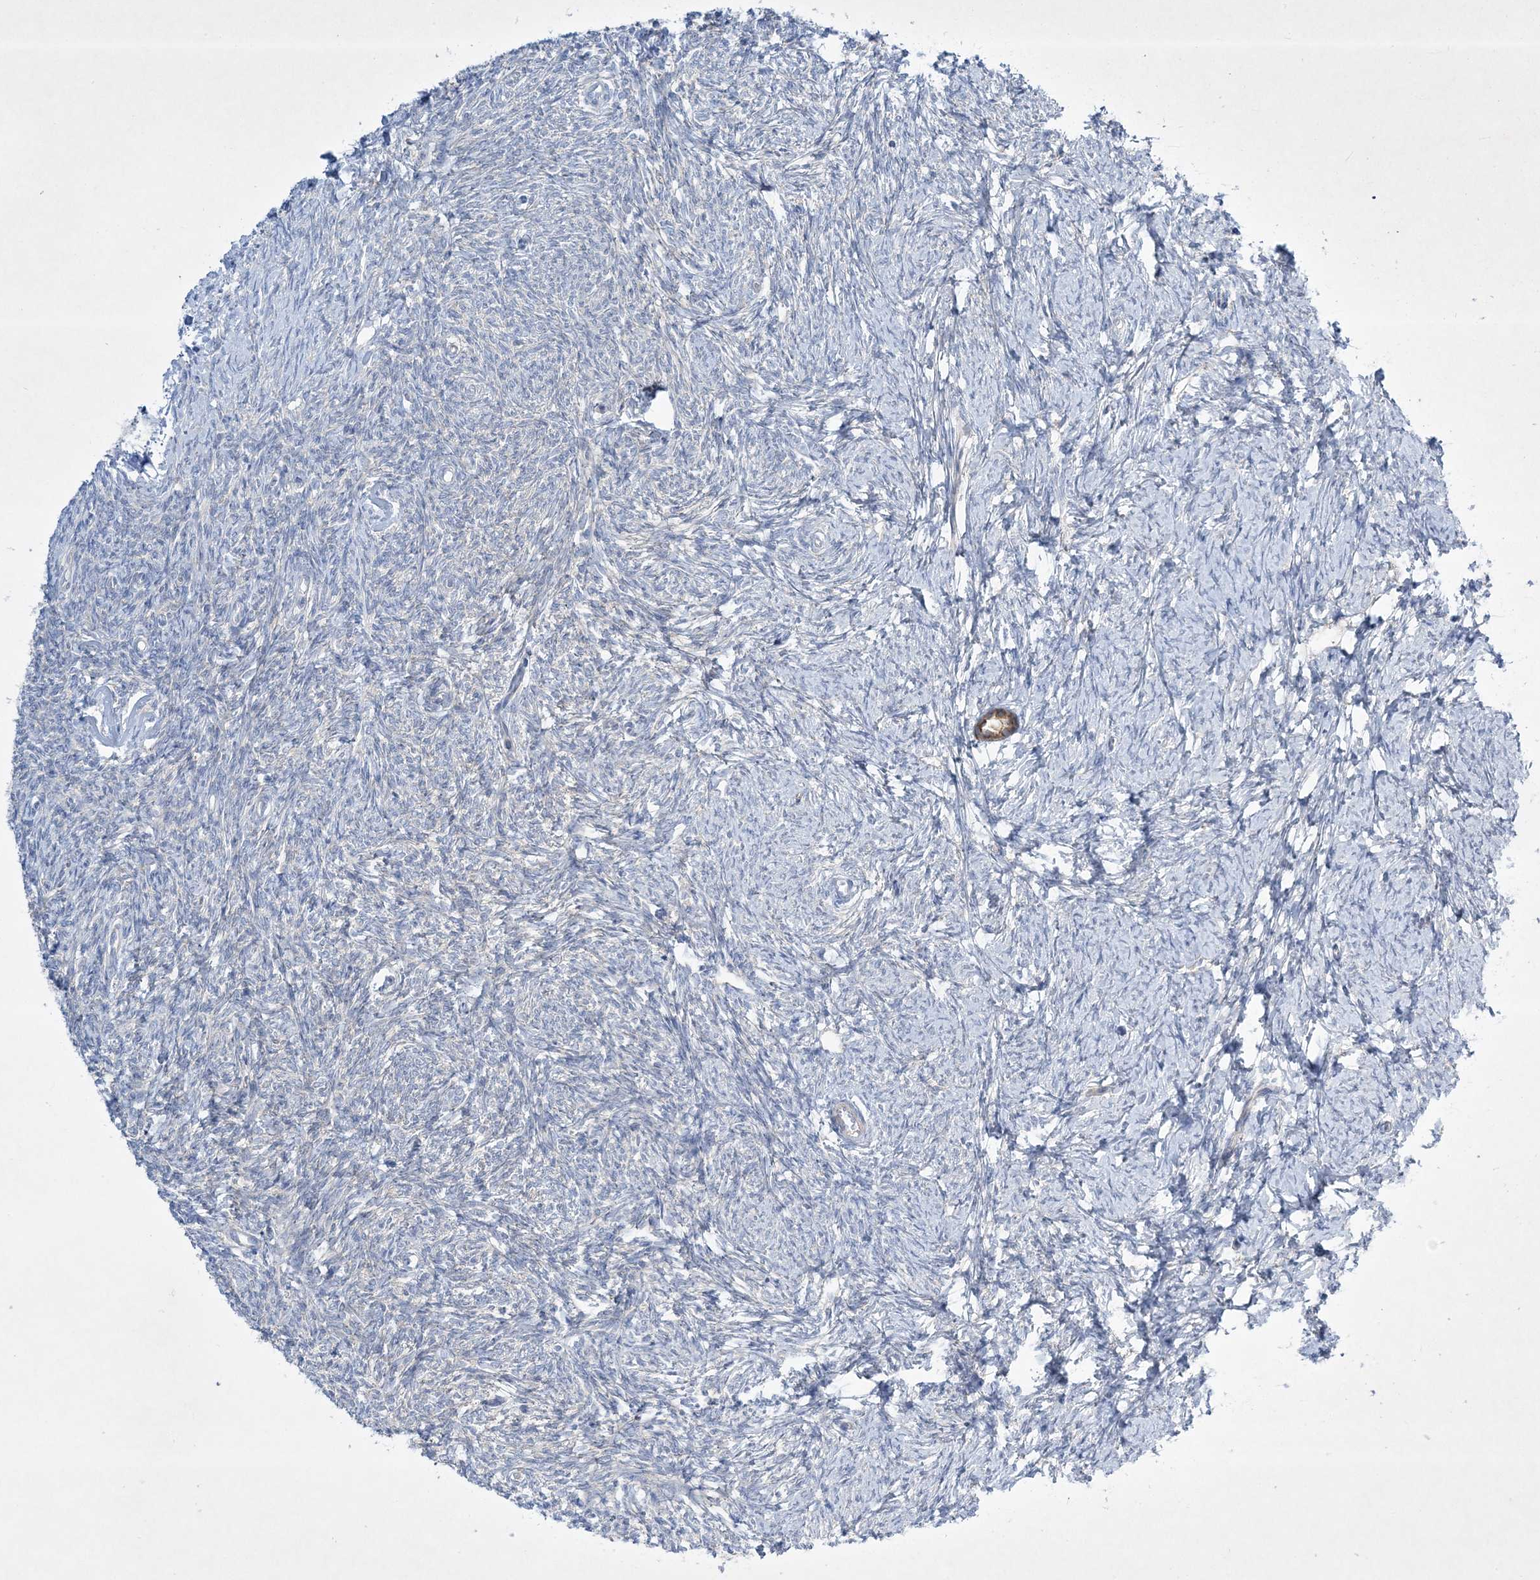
{"staining": {"intensity": "weak", "quantity": ">75%", "location": "cytoplasmic/membranous"}, "tissue": "ovary", "cell_type": "Follicle cells", "image_type": "normal", "snomed": [{"axis": "morphology", "description": "Normal tissue, NOS"}, {"axis": "morphology", "description": "Cyst, NOS"}, {"axis": "topography", "description": "Ovary"}], "caption": "Protein staining exhibits weak cytoplasmic/membranous expression in approximately >75% of follicle cells in normal ovary.", "gene": "FARSB", "patient": {"sex": "female", "age": 33}}